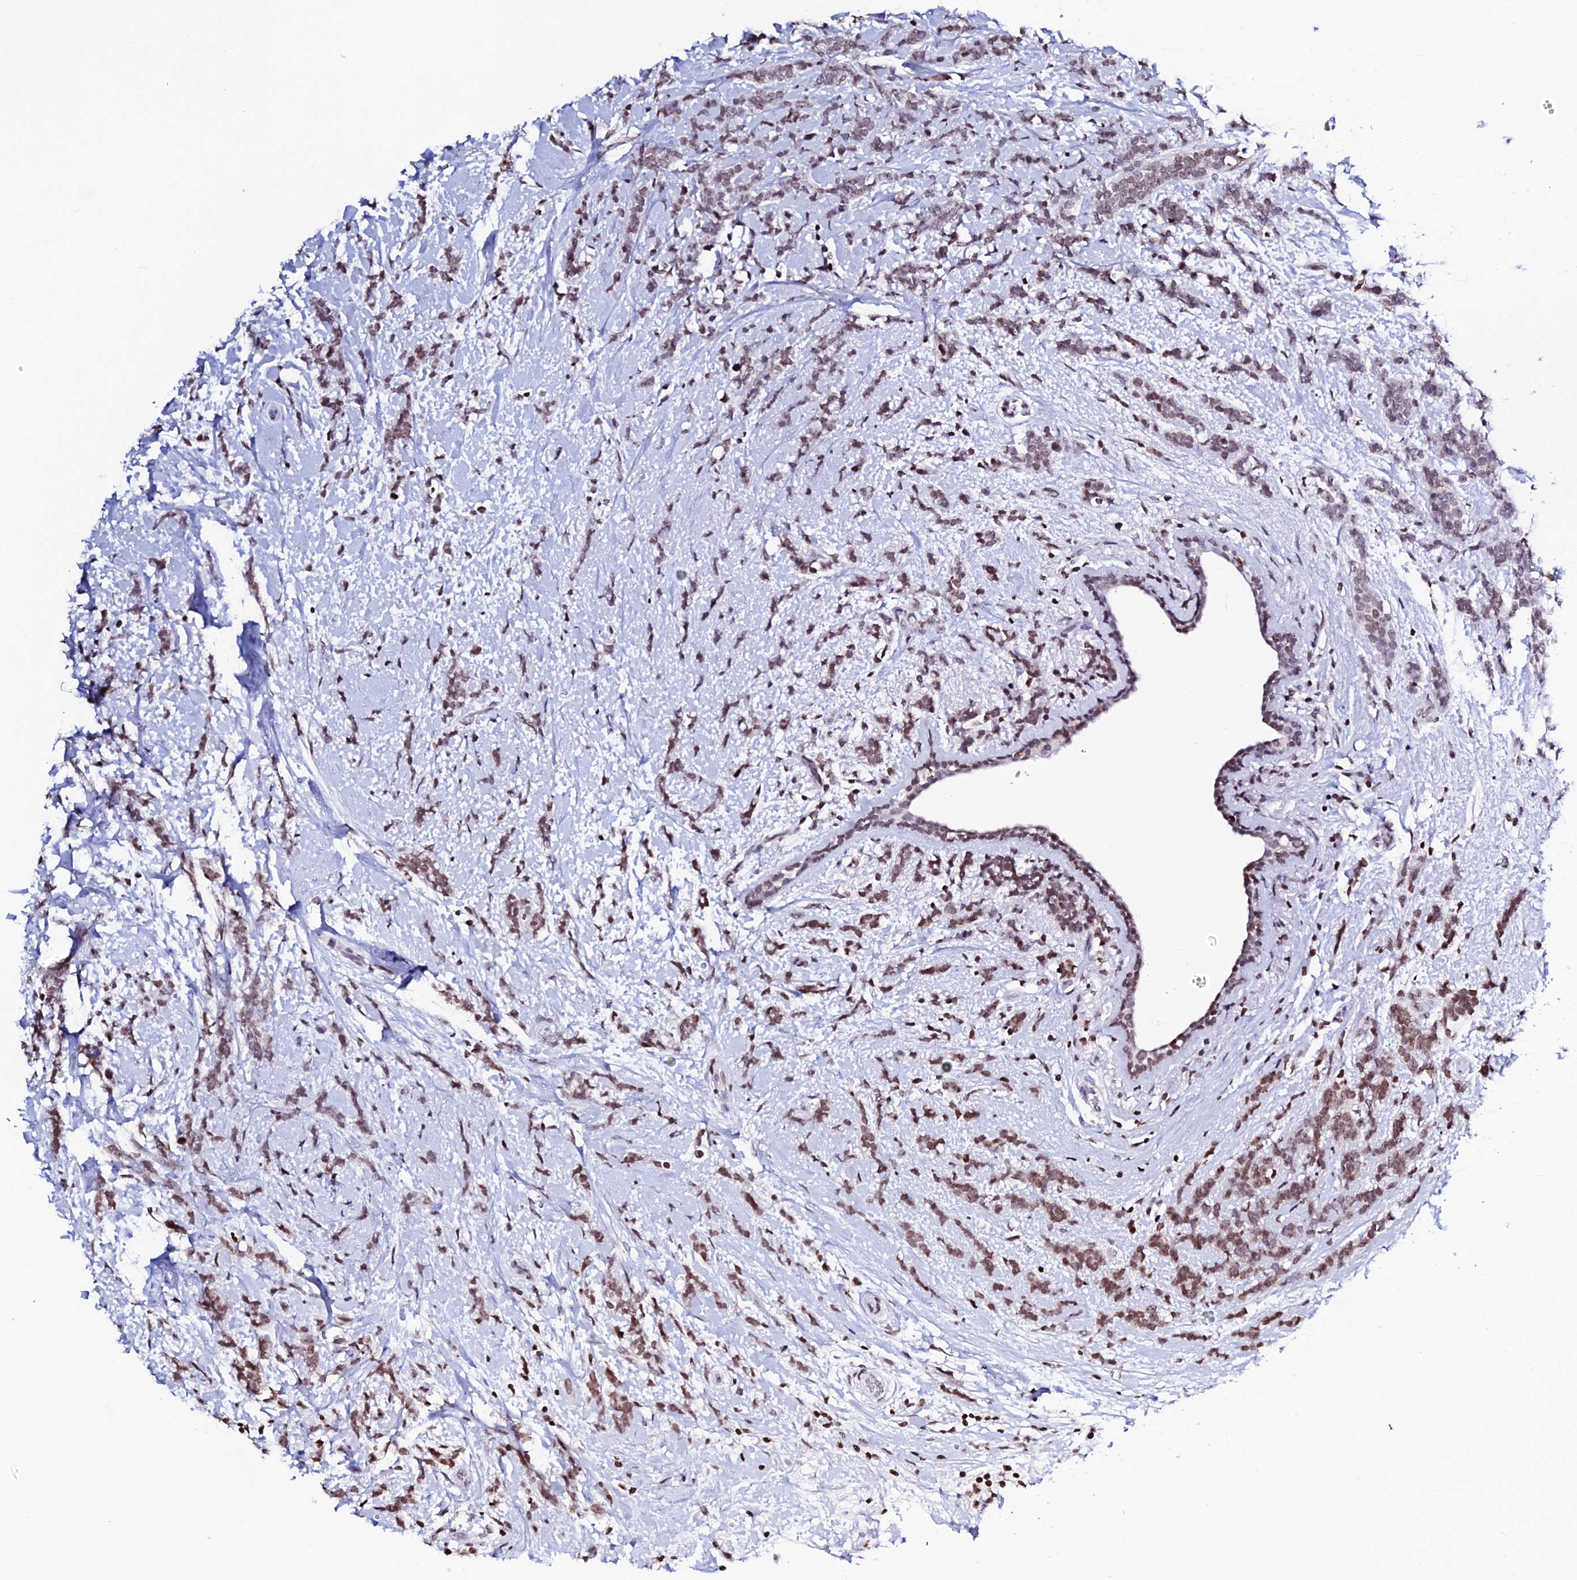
{"staining": {"intensity": "weak", "quantity": ">75%", "location": "nuclear"}, "tissue": "breast cancer", "cell_type": "Tumor cells", "image_type": "cancer", "snomed": [{"axis": "morphology", "description": "Lobular carcinoma"}, {"axis": "topography", "description": "Breast"}], "caption": "The histopathology image shows a brown stain indicating the presence of a protein in the nuclear of tumor cells in breast cancer. Nuclei are stained in blue.", "gene": "MACROH2A2", "patient": {"sex": "female", "age": 58}}